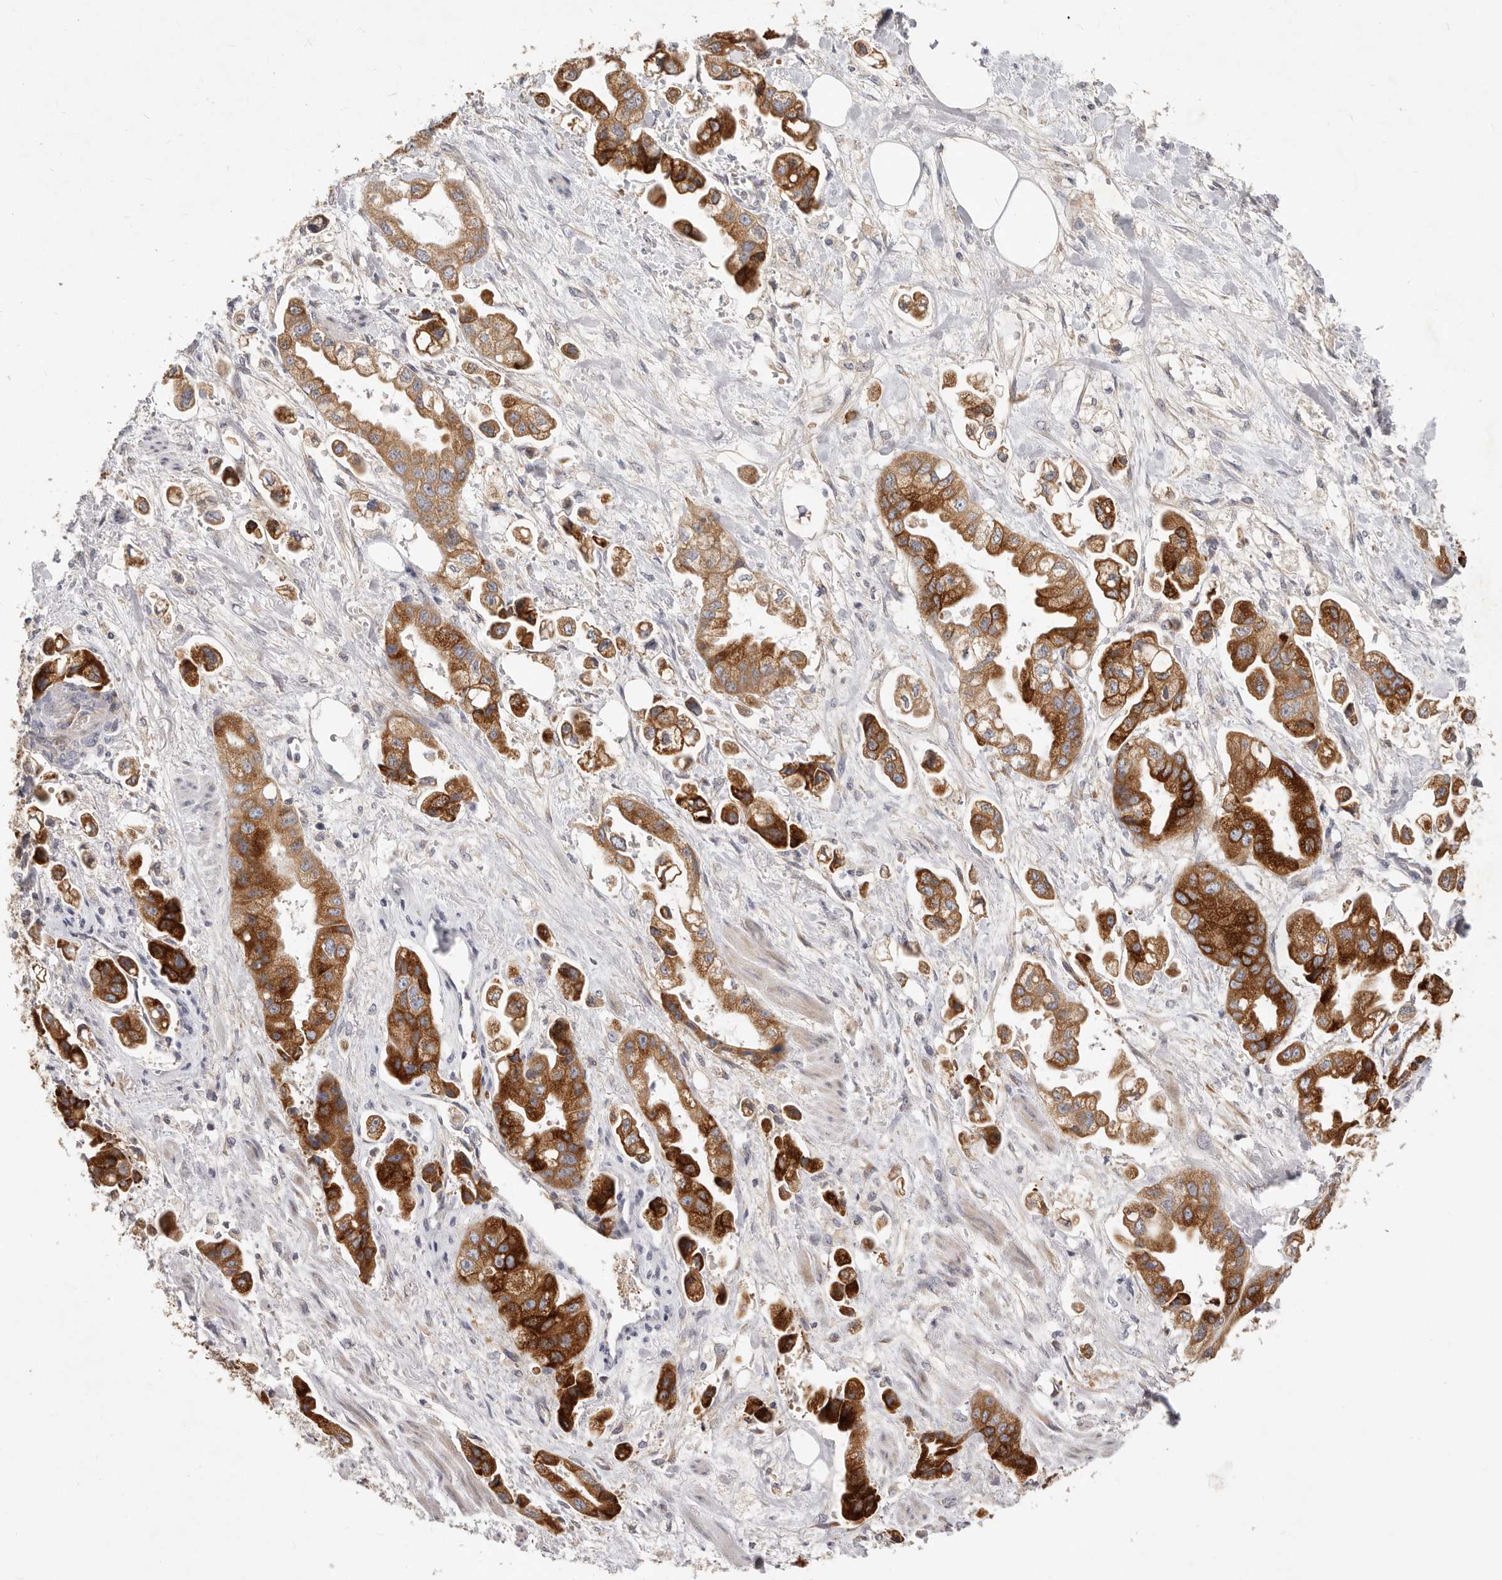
{"staining": {"intensity": "strong", "quantity": ">75%", "location": "cytoplasmic/membranous"}, "tissue": "stomach cancer", "cell_type": "Tumor cells", "image_type": "cancer", "snomed": [{"axis": "morphology", "description": "Adenocarcinoma, NOS"}, {"axis": "topography", "description": "Stomach"}], "caption": "Immunohistochemistry (IHC) image of stomach cancer stained for a protein (brown), which displays high levels of strong cytoplasmic/membranous positivity in about >75% of tumor cells.", "gene": "TFB2M", "patient": {"sex": "male", "age": 62}}